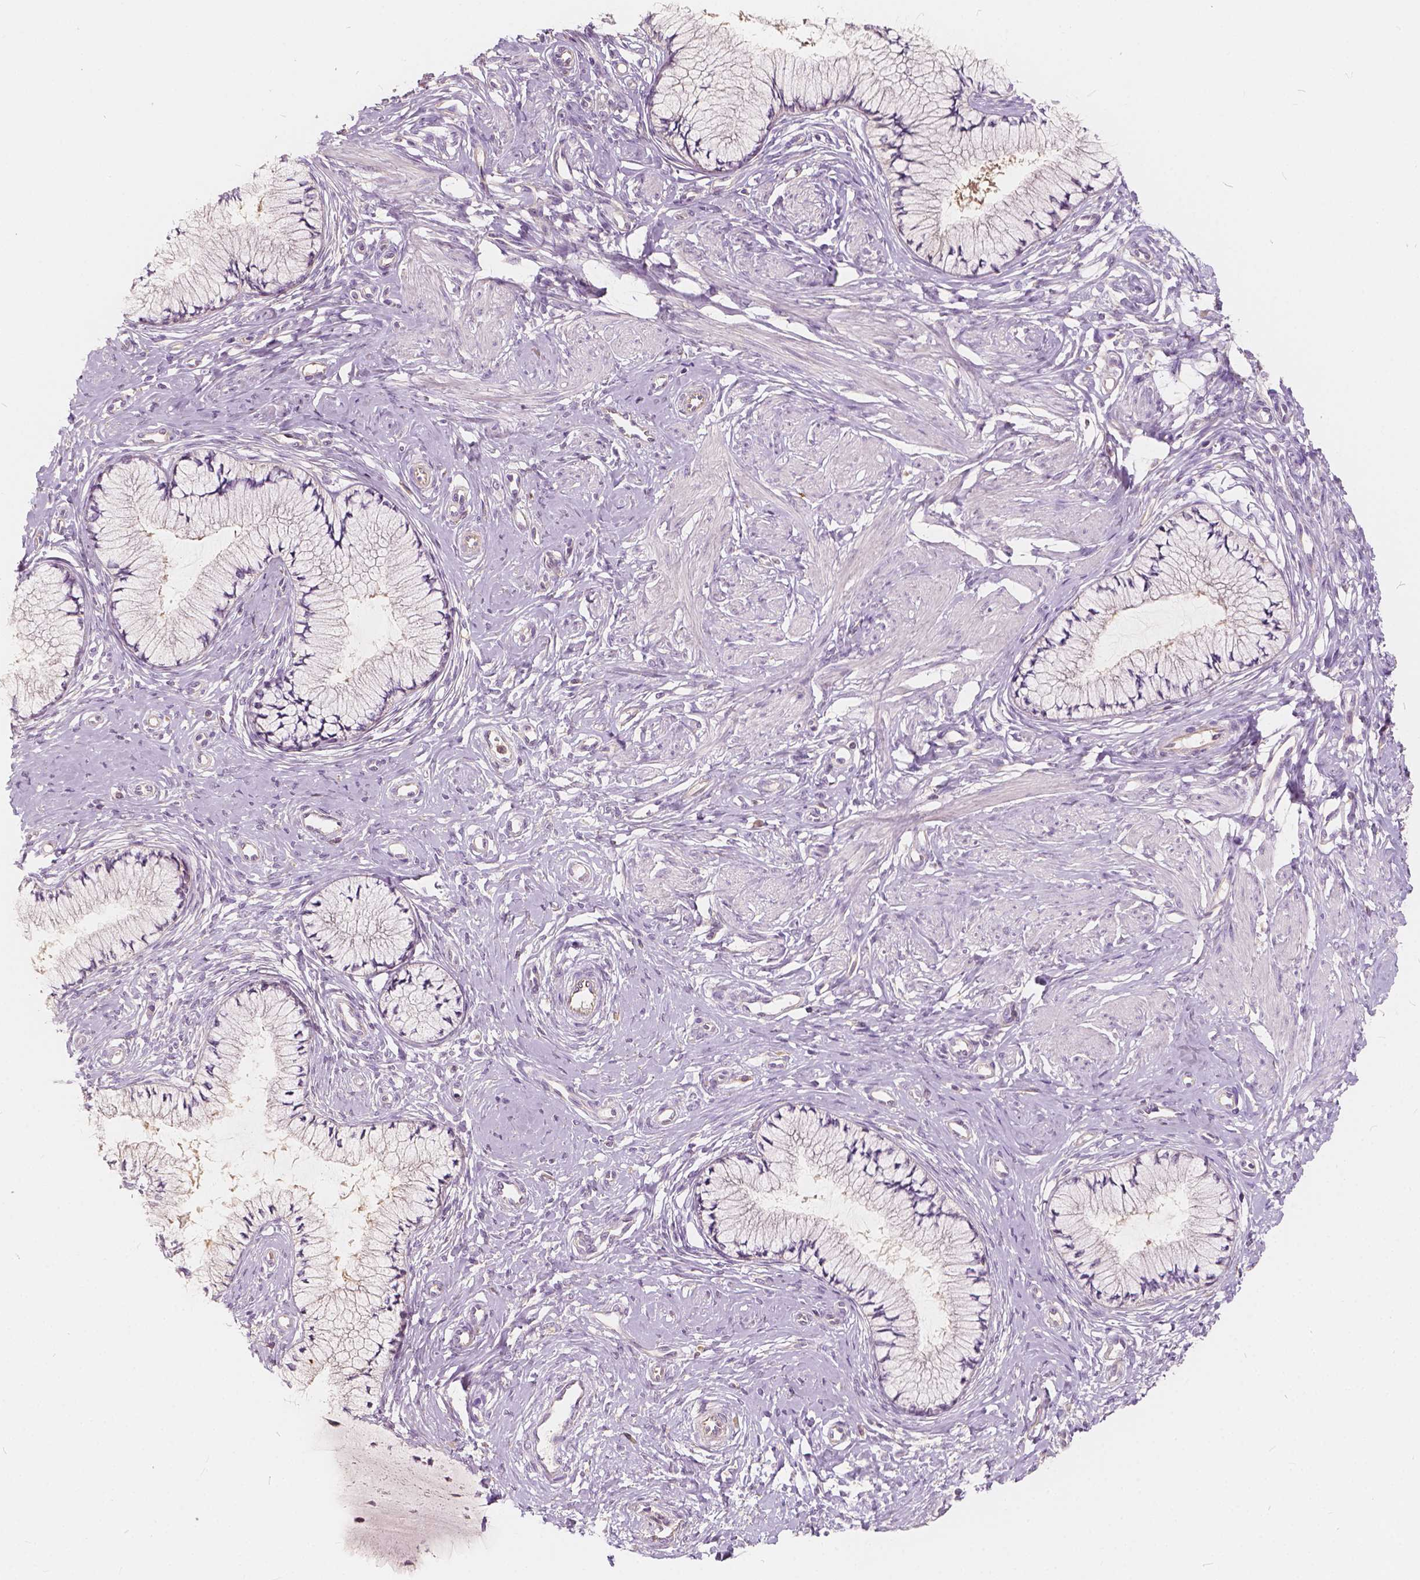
{"staining": {"intensity": "negative", "quantity": "none", "location": "none"}, "tissue": "cervix", "cell_type": "Glandular cells", "image_type": "normal", "snomed": [{"axis": "morphology", "description": "Normal tissue, NOS"}, {"axis": "topography", "description": "Cervix"}], "caption": "Cervix stained for a protein using immunohistochemistry (IHC) reveals no positivity glandular cells.", "gene": "KIAA0513", "patient": {"sex": "female", "age": 37}}